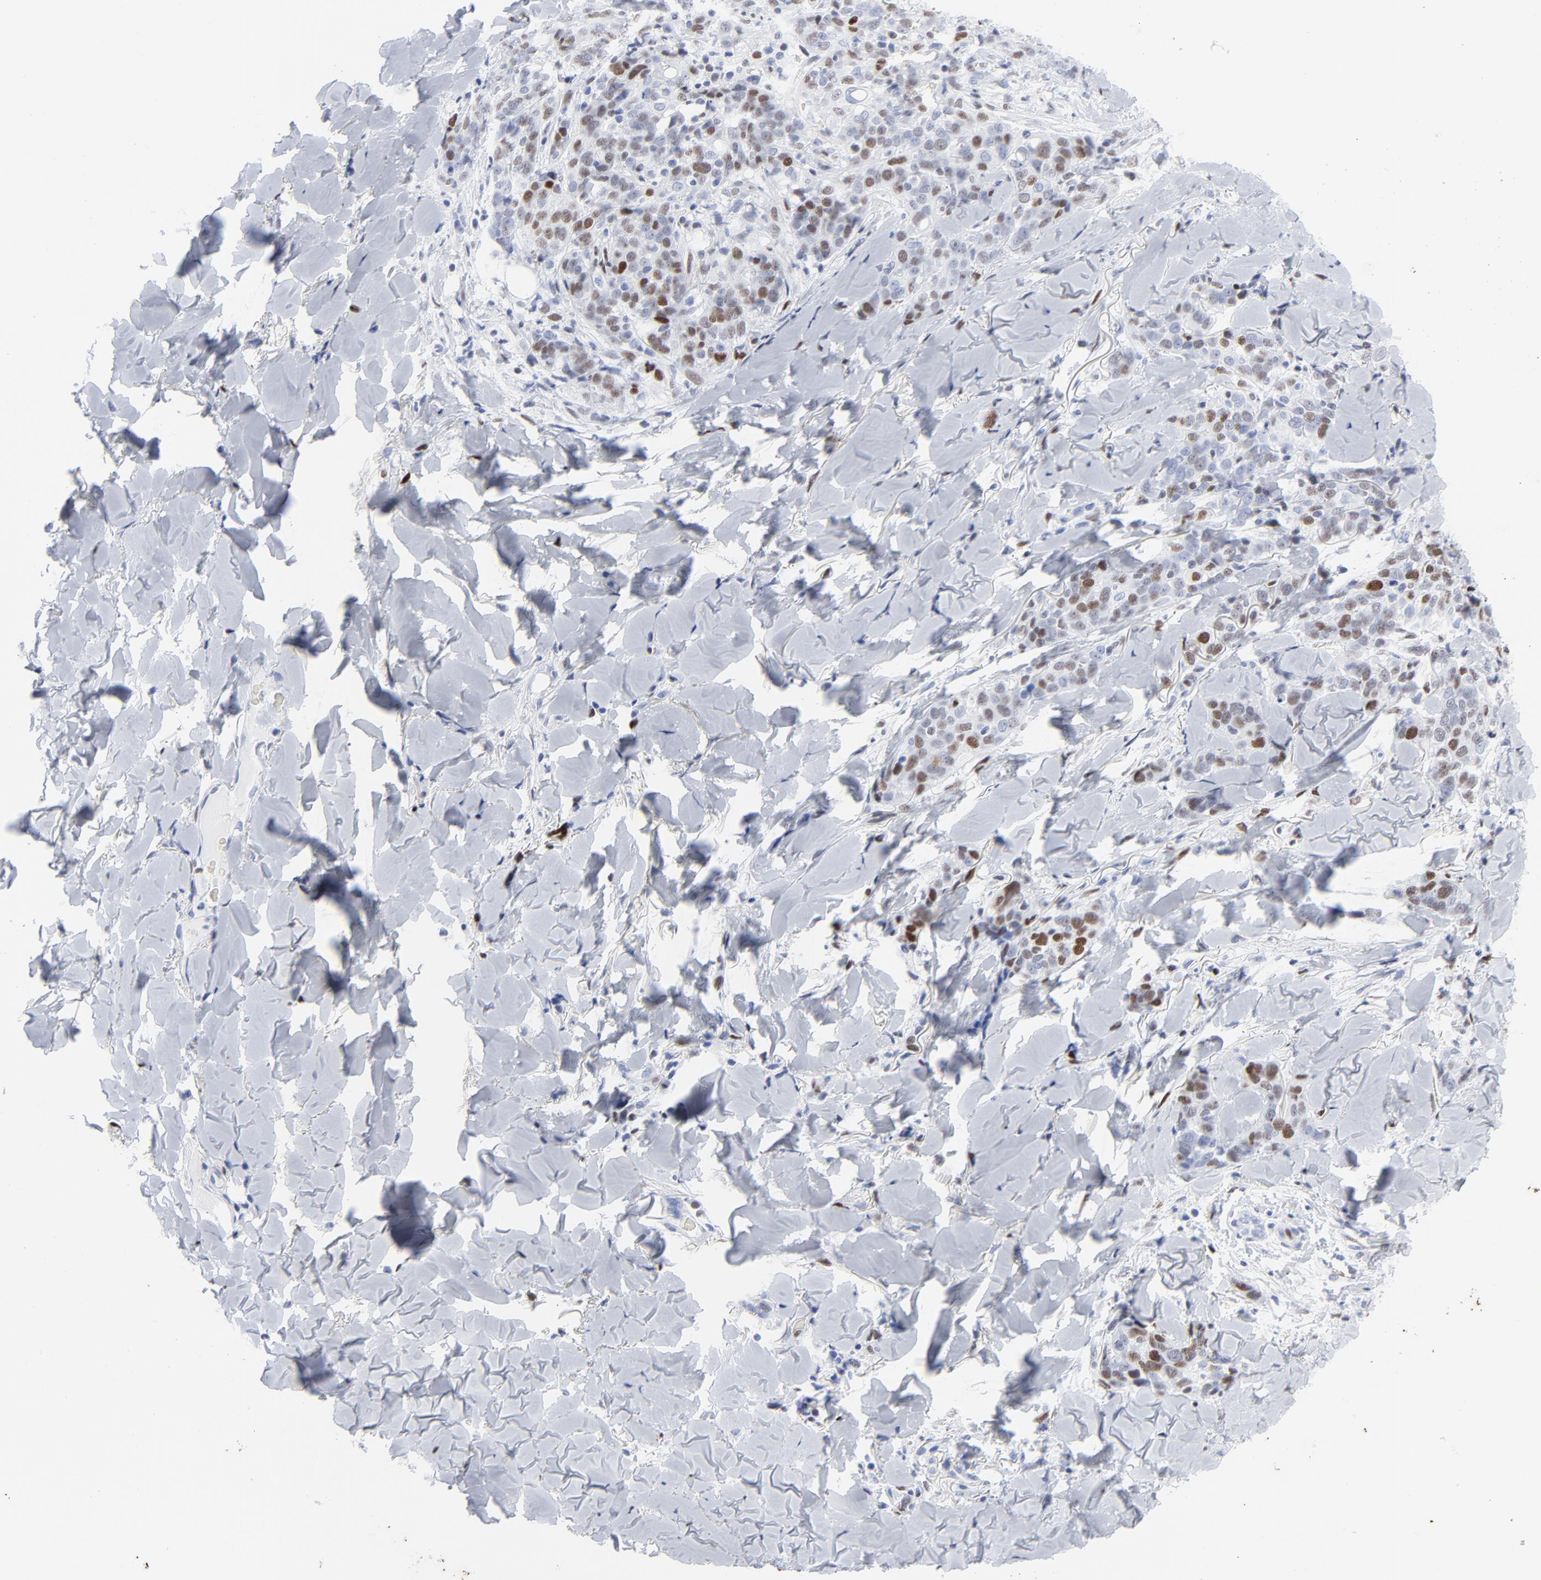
{"staining": {"intensity": "moderate", "quantity": "25%-75%", "location": "nuclear"}, "tissue": "skin cancer", "cell_type": "Tumor cells", "image_type": "cancer", "snomed": [{"axis": "morphology", "description": "Normal tissue, NOS"}, {"axis": "morphology", "description": "Squamous cell carcinoma, NOS"}, {"axis": "topography", "description": "Skin"}], "caption": "Protein analysis of skin squamous cell carcinoma tissue exhibits moderate nuclear staining in about 25%-75% of tumor cells. Immunohistochemistry stains the protein in brown and the nuclei are stained blue.", "gene": "JUN", "patient": {"sex": "female", "age": 83}}